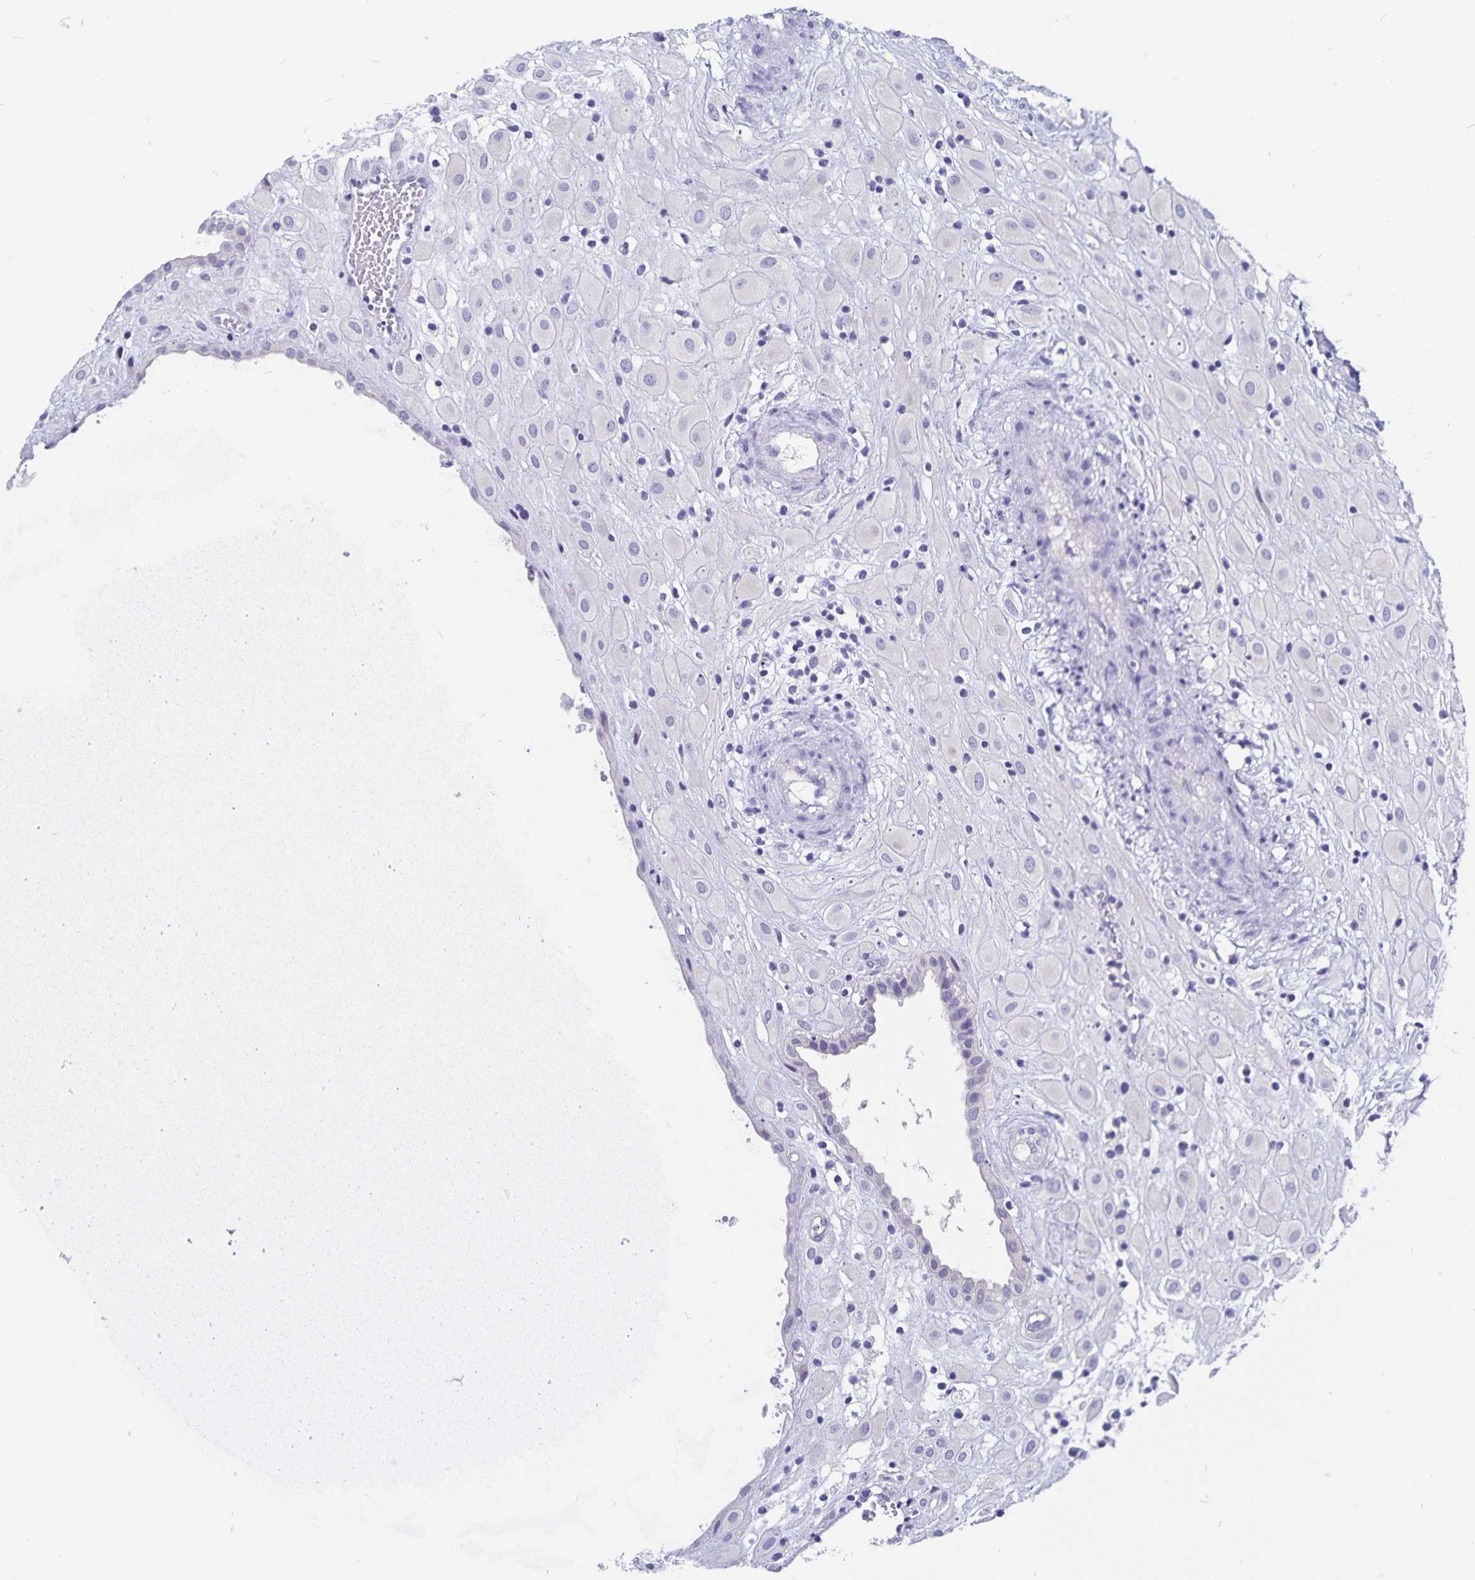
{"staining": {"intensity": "negative", "quantity": "none", "location": "none"}, "tissue": "placenta", "cell_type": "Decidual cells", "image_type": "normal", "snomed": [{"axis": "morphology", "description": "Normal tissue, NOS"}, {"axis": "topography", "description": "Placenta"}], "caption": "This is a histopathology image of immunohistochemistry (IHC) staining of unremarkable placenta, which shows no staining in decidual cells.", "gene": "SNTN", "patient": {"sex": "female", "age": 24}}